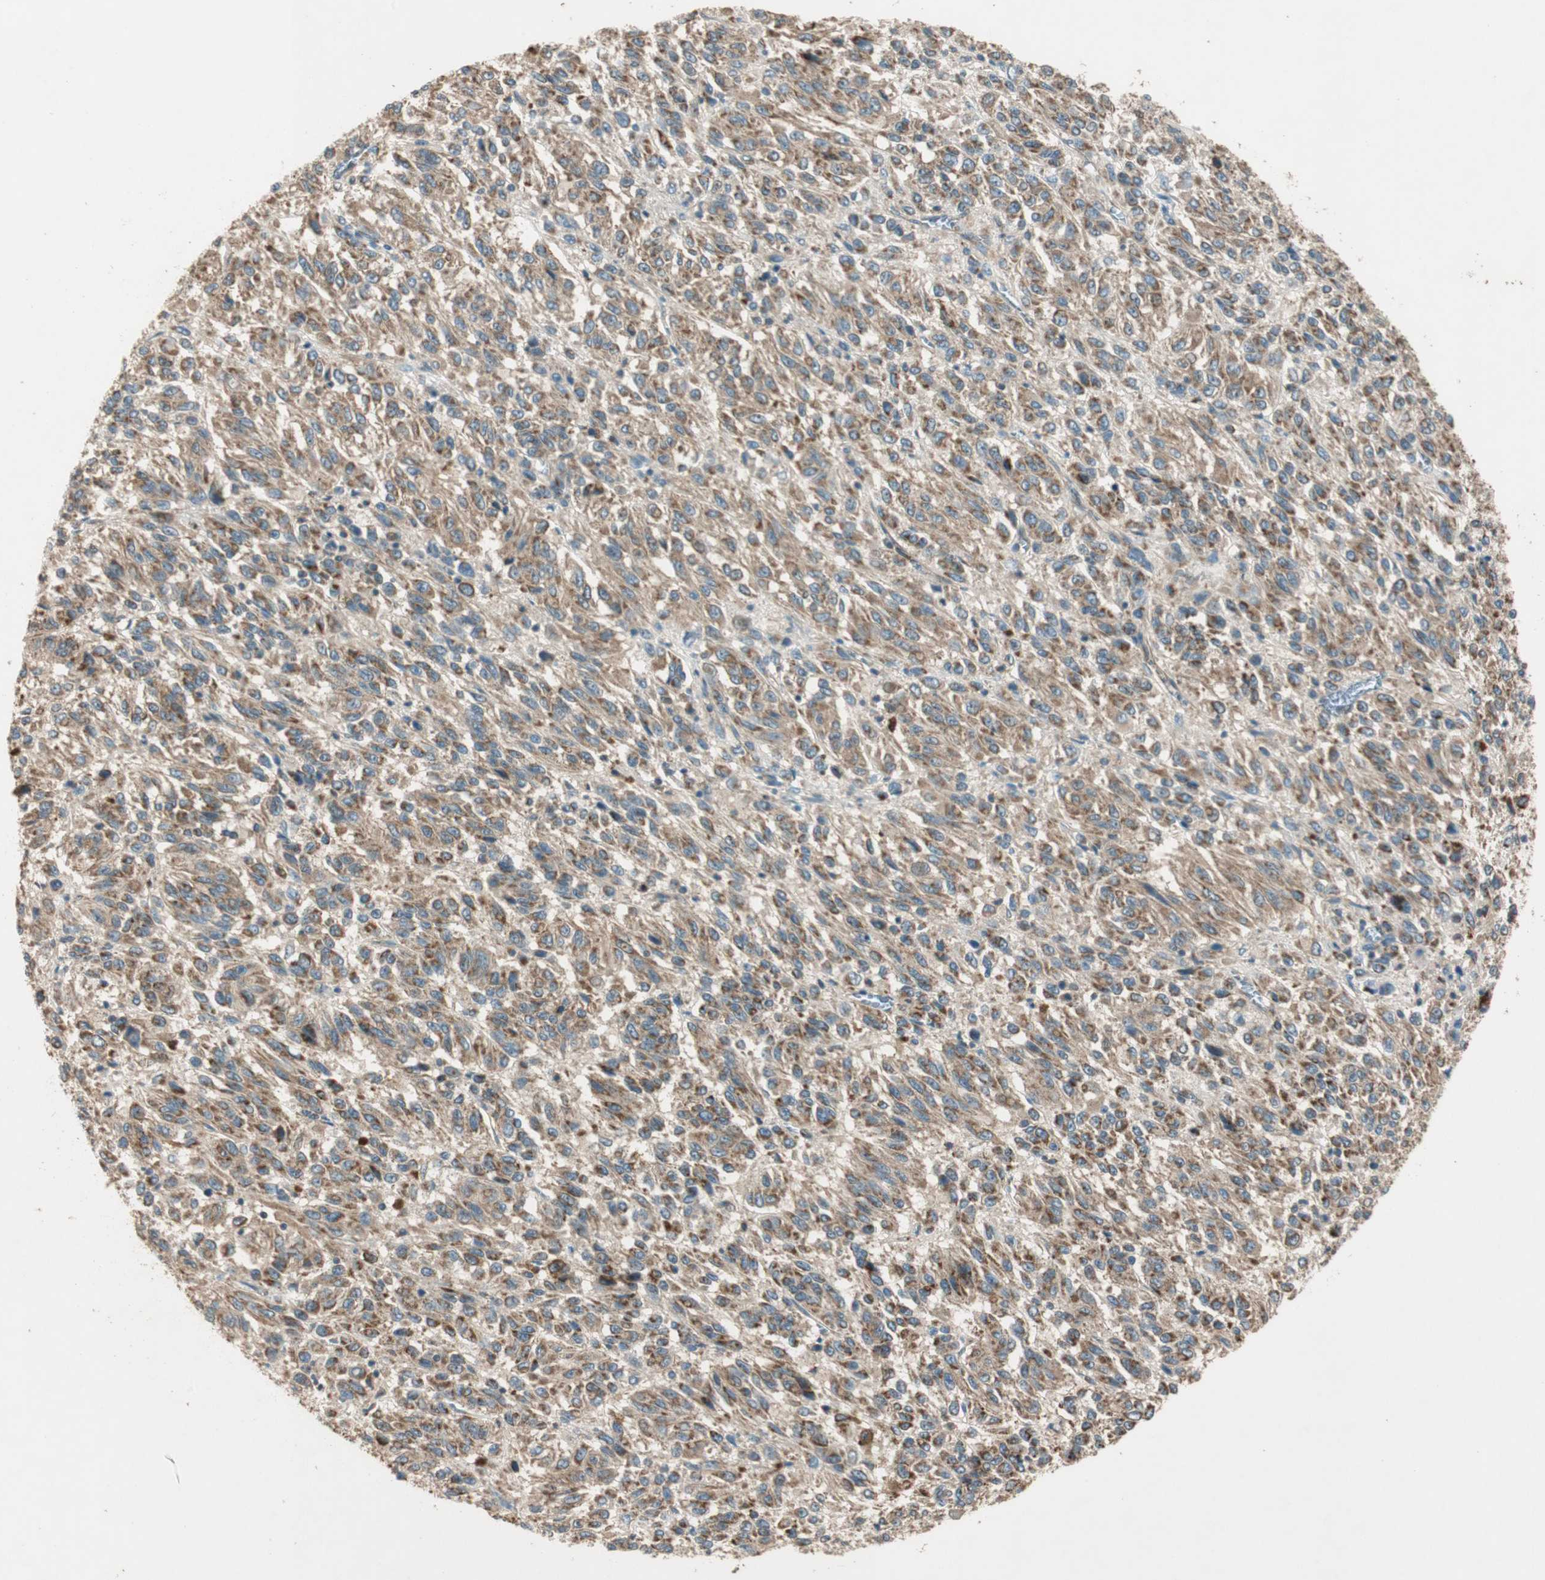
{"staining": {"intensity": "moderate", "quantity": ">75%", "location": "cytoplasmic/membranous"}, "tissue": "melanoma", "cell_type": "Tumor cells", "image_type": "cancer", "snomed": [{"axis": "morphology", "description": "Malignant melanoma, Metastatic site"}, {"axis": "topography", "description": "Lung"}], "caption": "Malignant melanoma (metastatic site) stained with a protein marker demonstrates moderate staining in tumor cells.", "gene": "CC2D1A", "patient": {"sex": "male", "age": 64}}